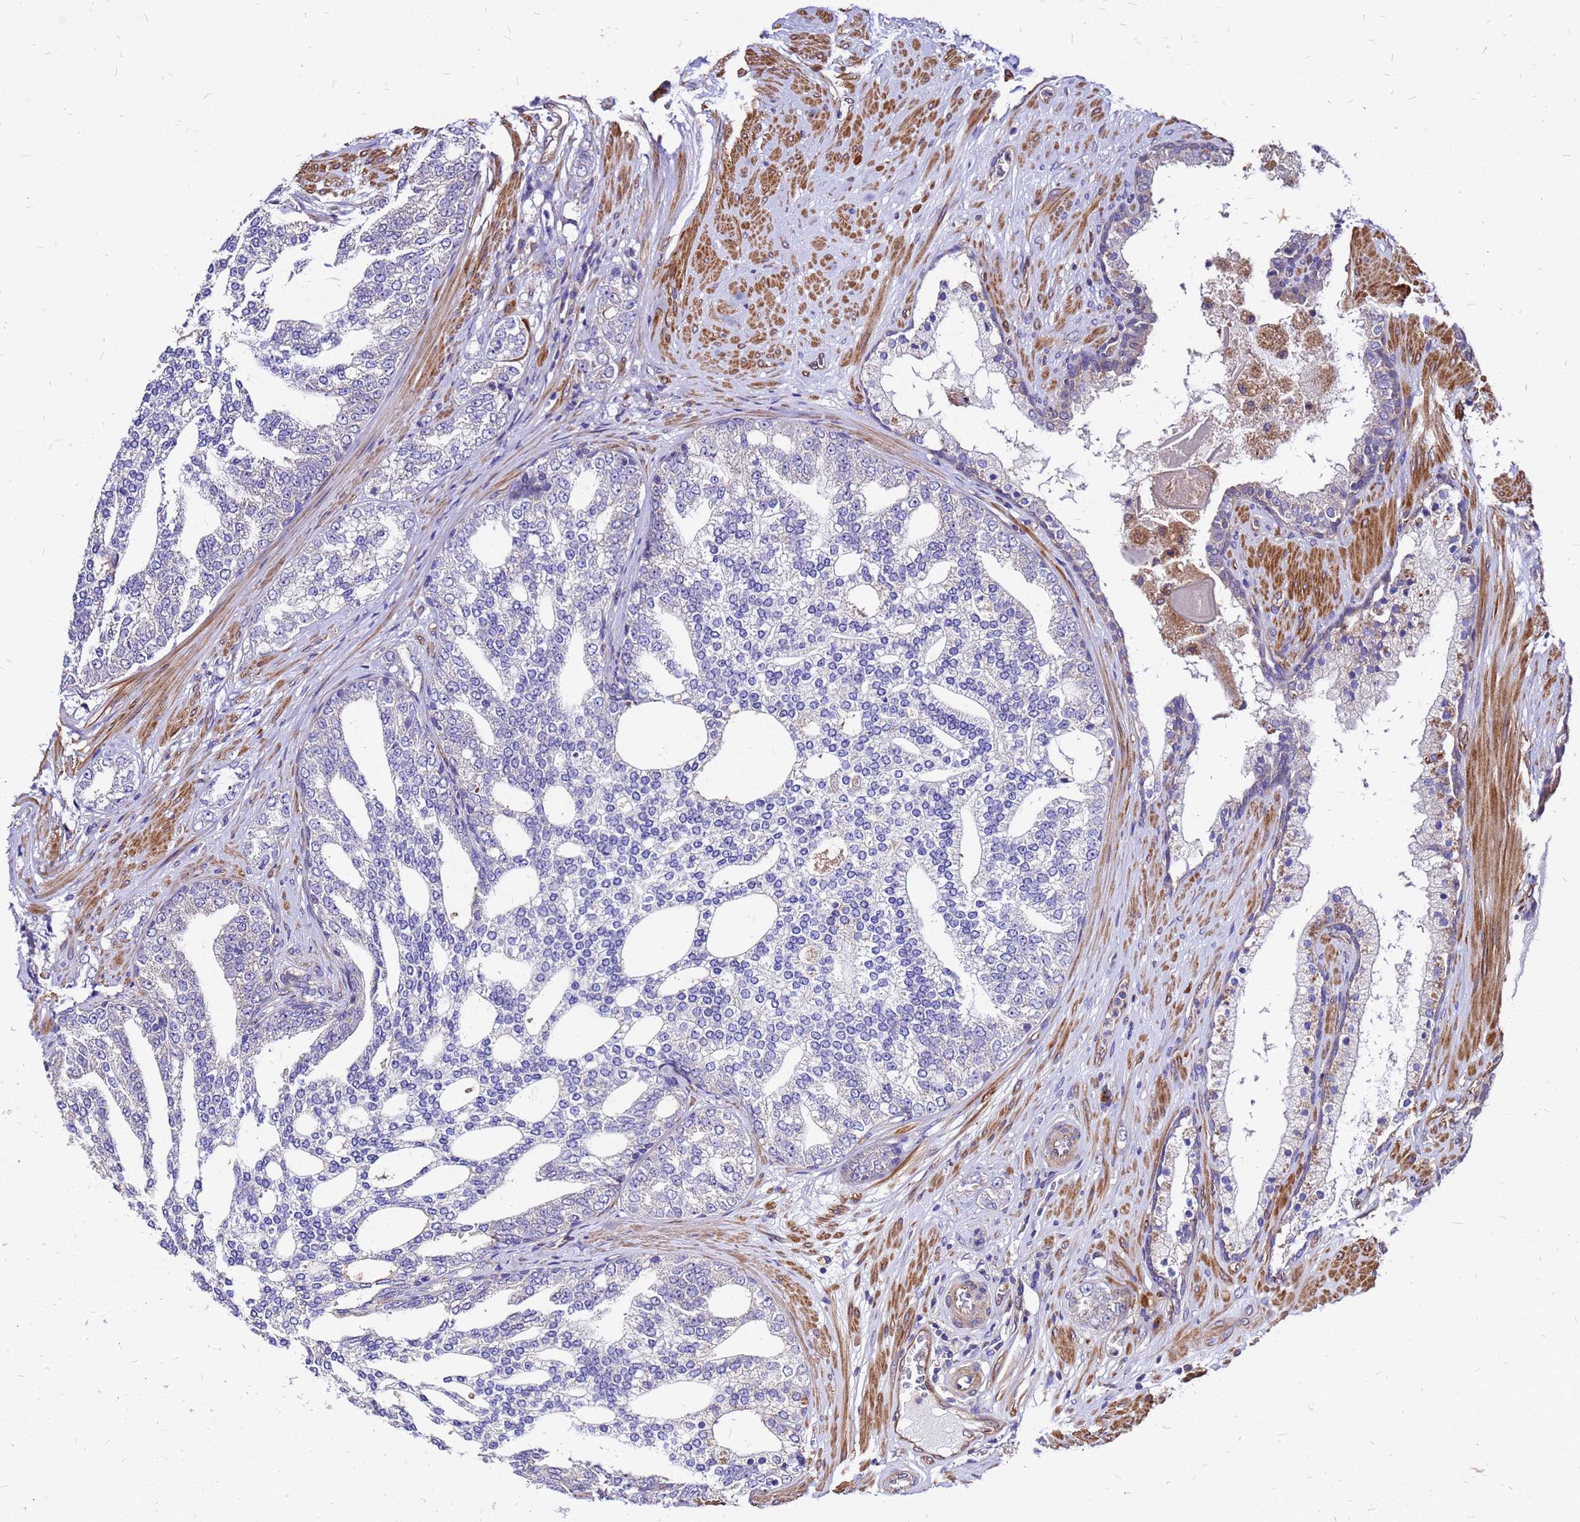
{"staining": {"intensity": "negative", "quantity": "none", "location": "none"}, "tissue": "prostate cancer", "cell_type": "Tumor cells", "image_type": "cancer", "snomed": [{"axis": "morphology", "description": "Adenocarcinoma, High grade"}, {"axis": "topography", "description": "Prostate"}], "caption": "Tumor cells are negative for protein expression in human prostate adenocarcinoma (high-grade).", "gene": "DUSP23", "patient": {"sex": "male", "age": 64}}